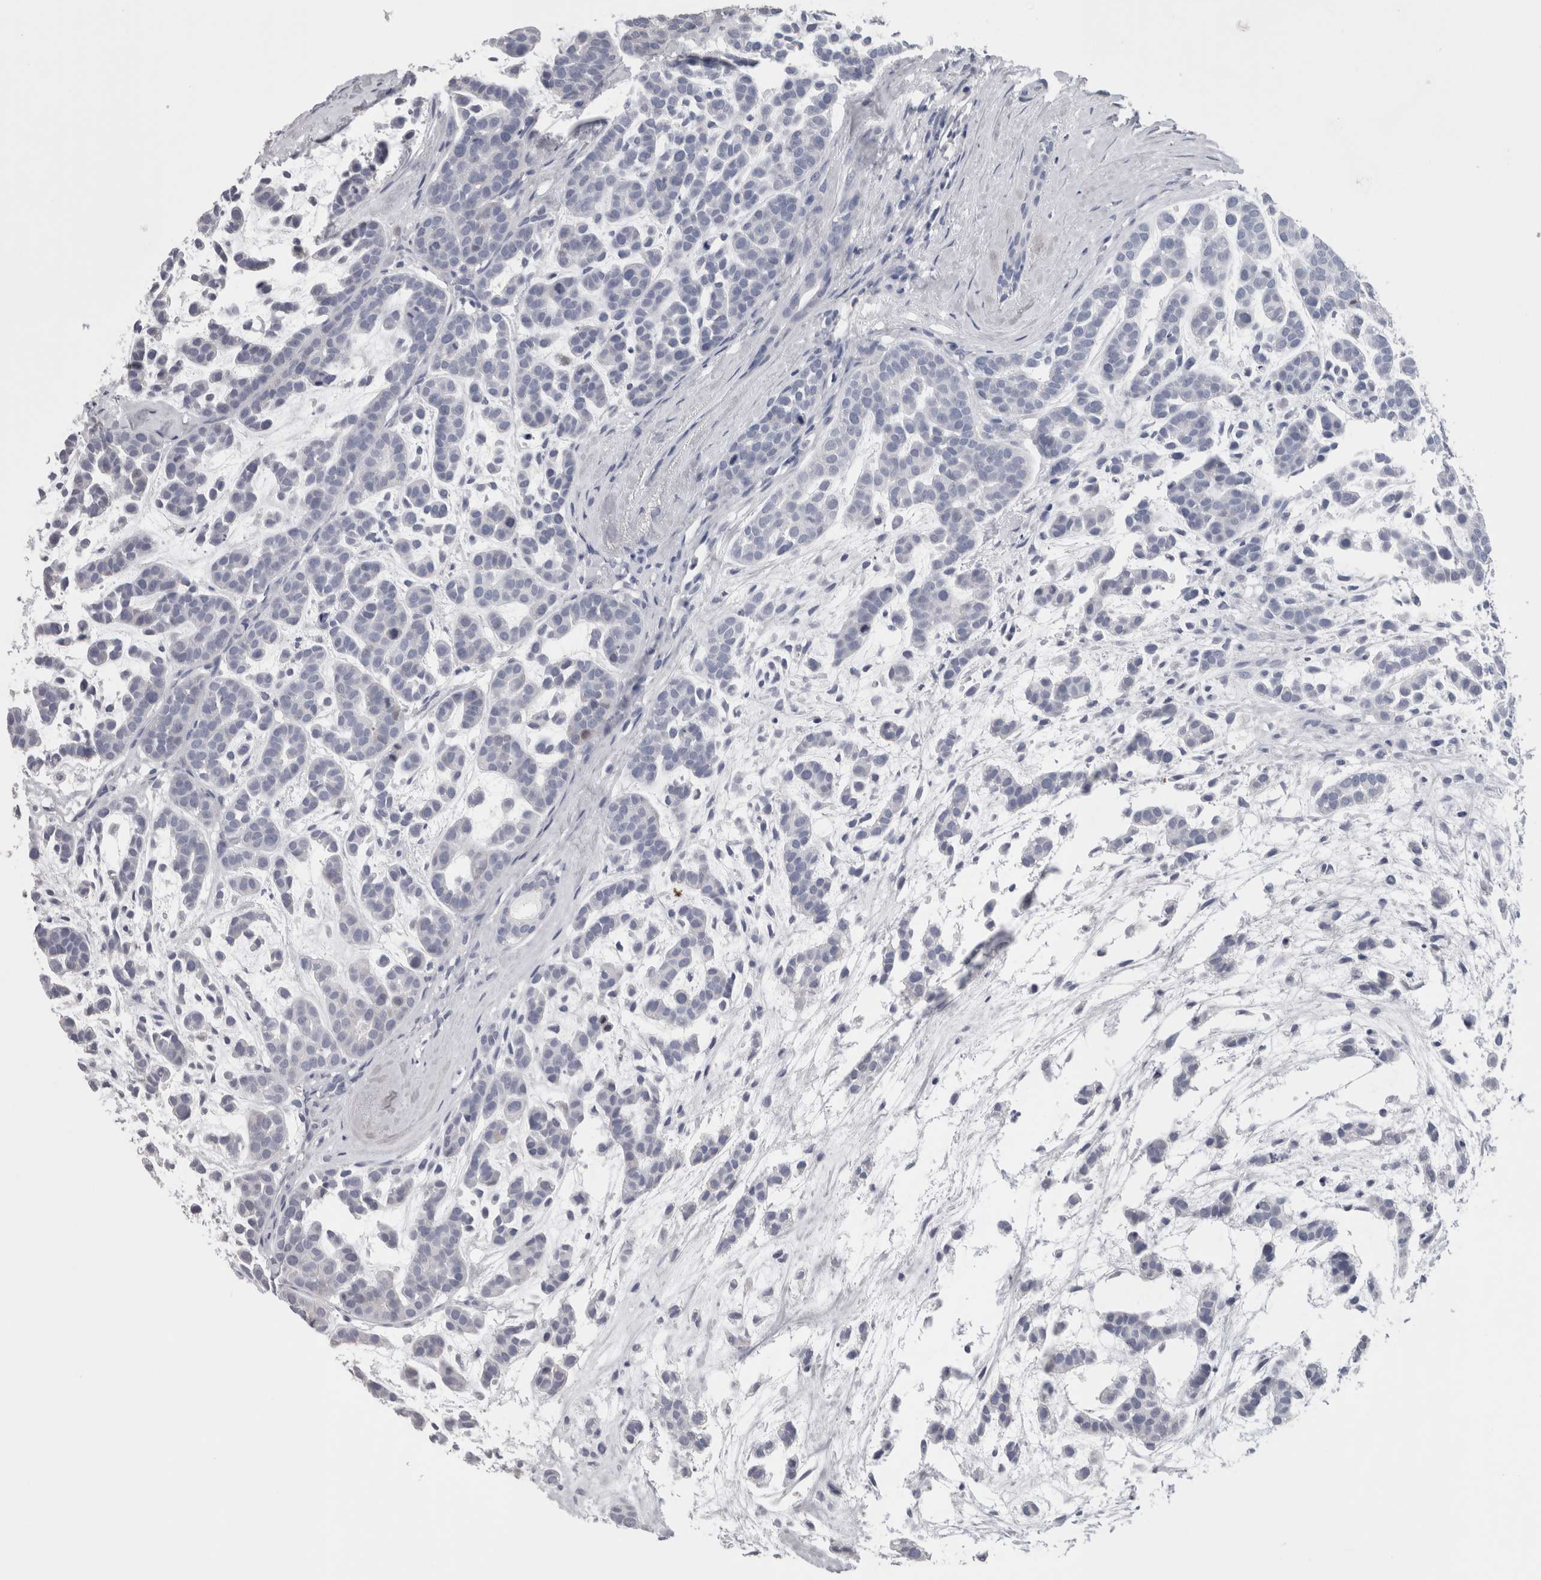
{"staining": {"intensity": "negative", "quantity": "none", "location": "none"}, "tissue": "head and neck cancer", "cell_type": "Tumor cells", "image_type": "cancer", "snomed": [{"axis": "morphology", "description": "Adenocarcinoma, NOS"}, {"axis": "morphology", "description": "Adenoma, NOS"}, {"axis": "topography", "description": "Head-Neck"}], "caption": "An immunohistochemistry histopathology image of head and neck adenocarcinoma is shown. There is no staining in tumor cells of head and neck adenocarcinoma.", "gene": "CA8", "patient": {"sex": "female", "age": 55}}